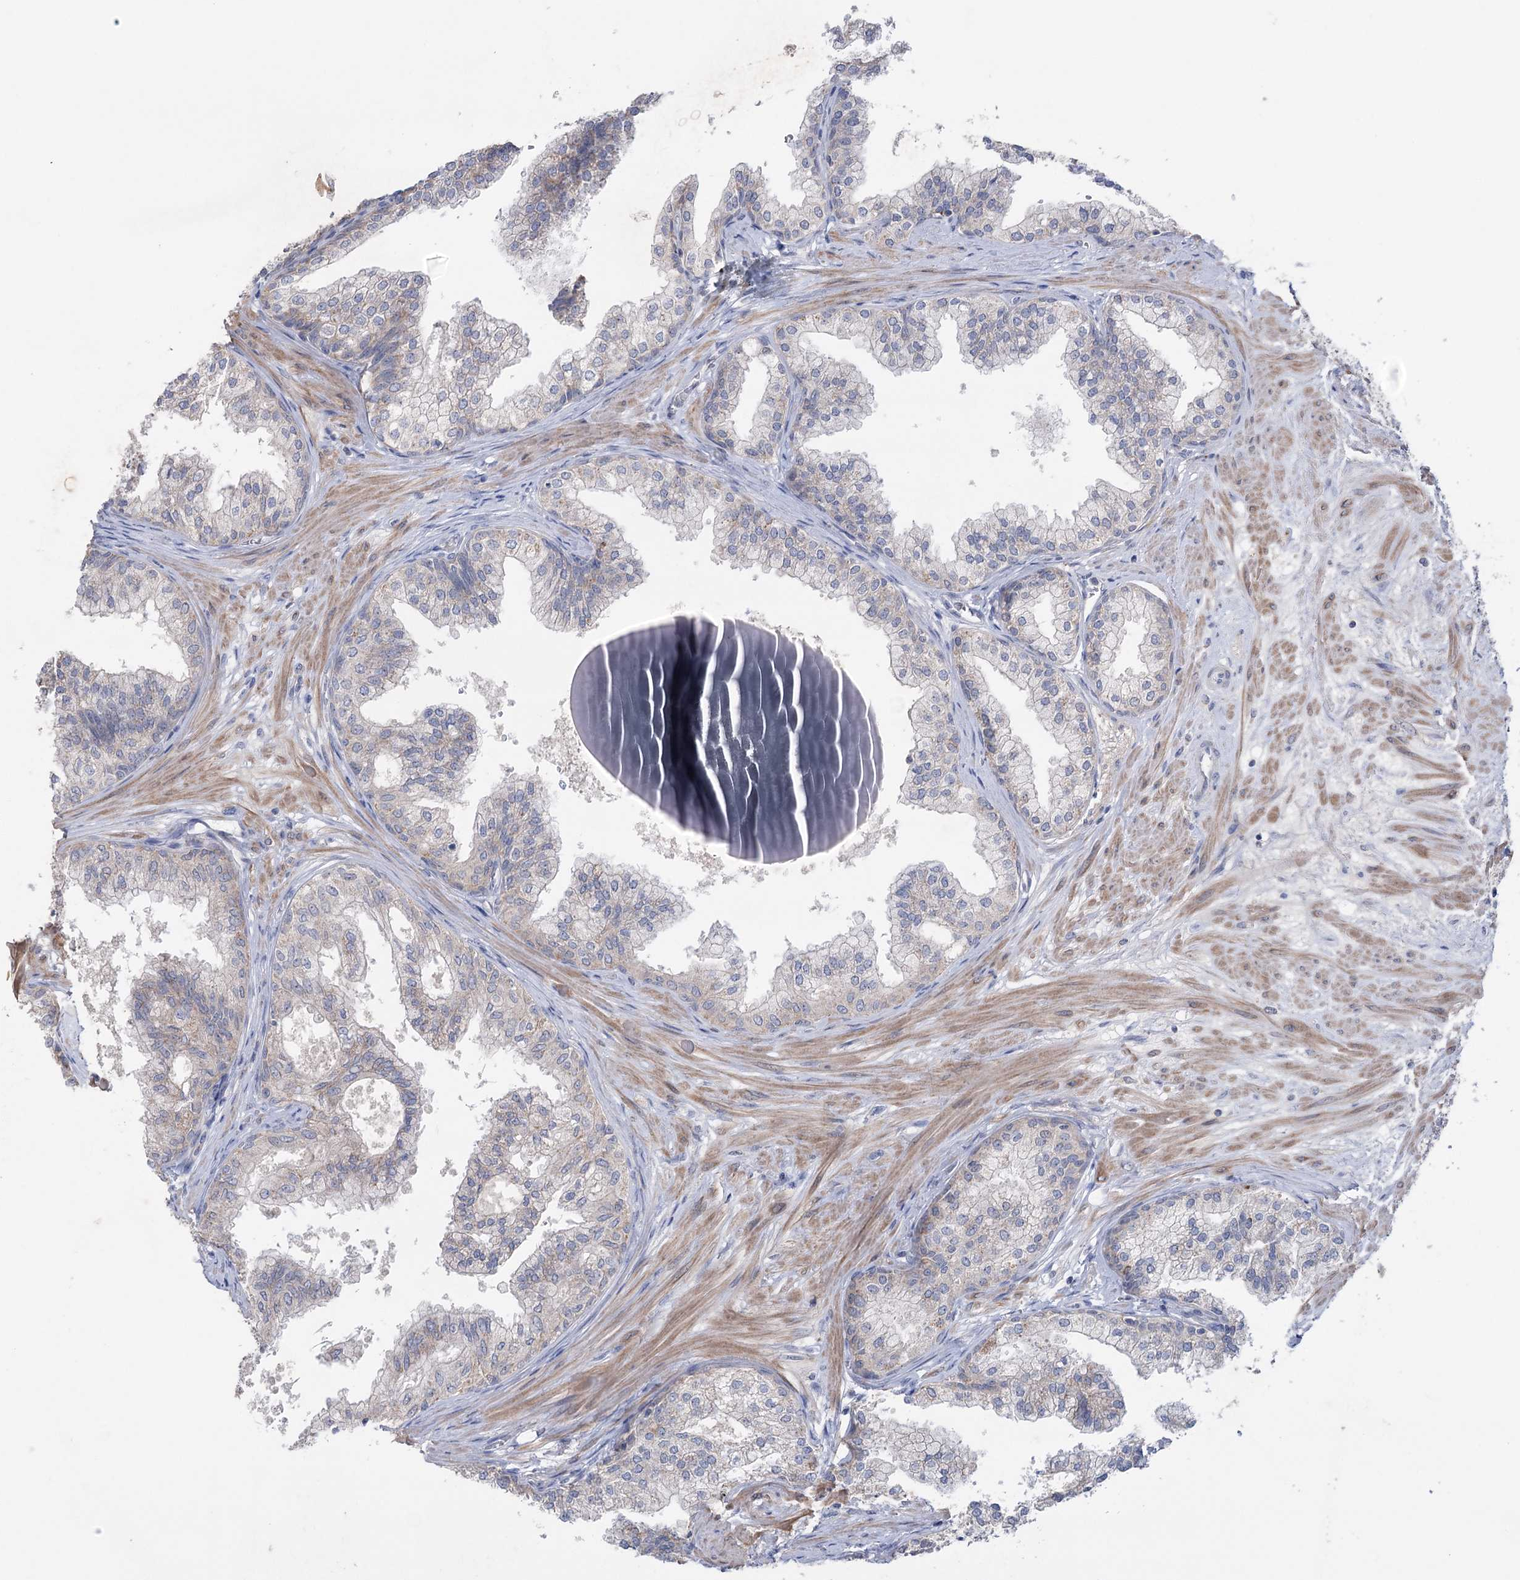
{"staining": {"intensity": "weak", "quantity": "<25%", "location": "cytoplasmic/membranous"}, "tissue": "prostate", "cell_type": "Glandular cells", "image_type": "normal", "snomed": [{"axis": "morphology", "description": "Normal tissue, NOS"}, {"axis": "topography", "description": "Prostate"}], "caption": "This is an immunohistochemistry histopathology image of benign prostate. There is no positivity in glandular cells.", "gene": "MTCH2", "patient": {"sex": "male", "age": 60}}